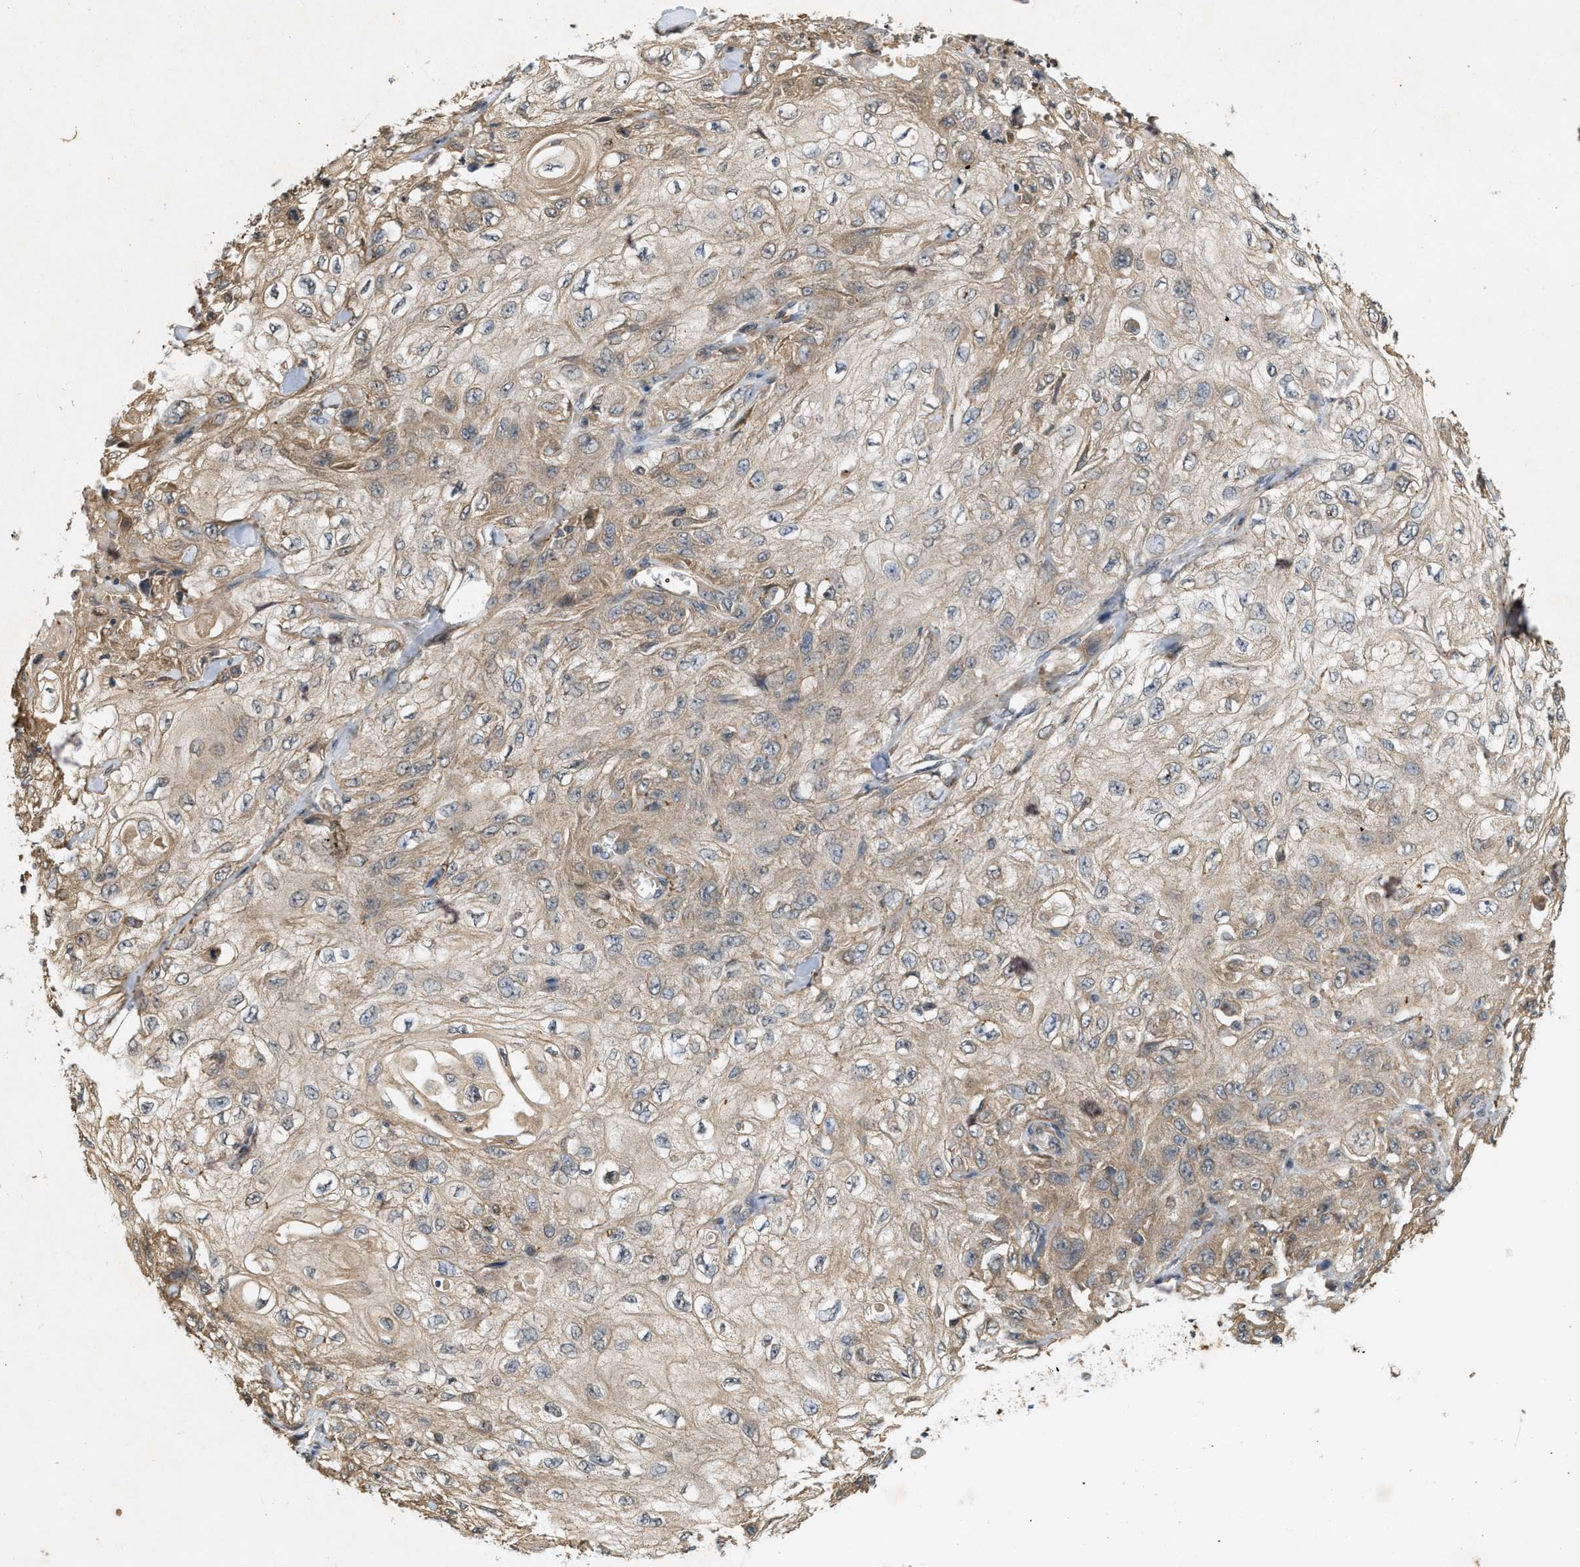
{"staining": {"intensity": "moderate", "quantity": "25%-75%", "location": "cytoplasmic/membranous"}, "tissue": "skin cancer", "cell_type": "Tumor cells", "image_type": "cancer", "snomed": [{"axis": "morphology", "description": "Squamous cell carcinoma, NOS"}, {"axis": "morphology", "description": "Squamous cell carcinoma, metastatic, NOS"}, {"axis": "topography", "description": "Skin"}, {"axis": "topography", "description": "Lymph node"}], "caption": "A brown stain highlights moderate cytoplasmic/membranous positivity of a protein in human skin cancer (squamous cell carcinoma) tumor cells. Using DAB (3,3'-diaminobenzidine) (brown) and hematoxylin (blue) stains, captured at high magnification using brightfield microscopy.", "gene": "KIF21A", "patient": {"sex": "male", "age": 75}}